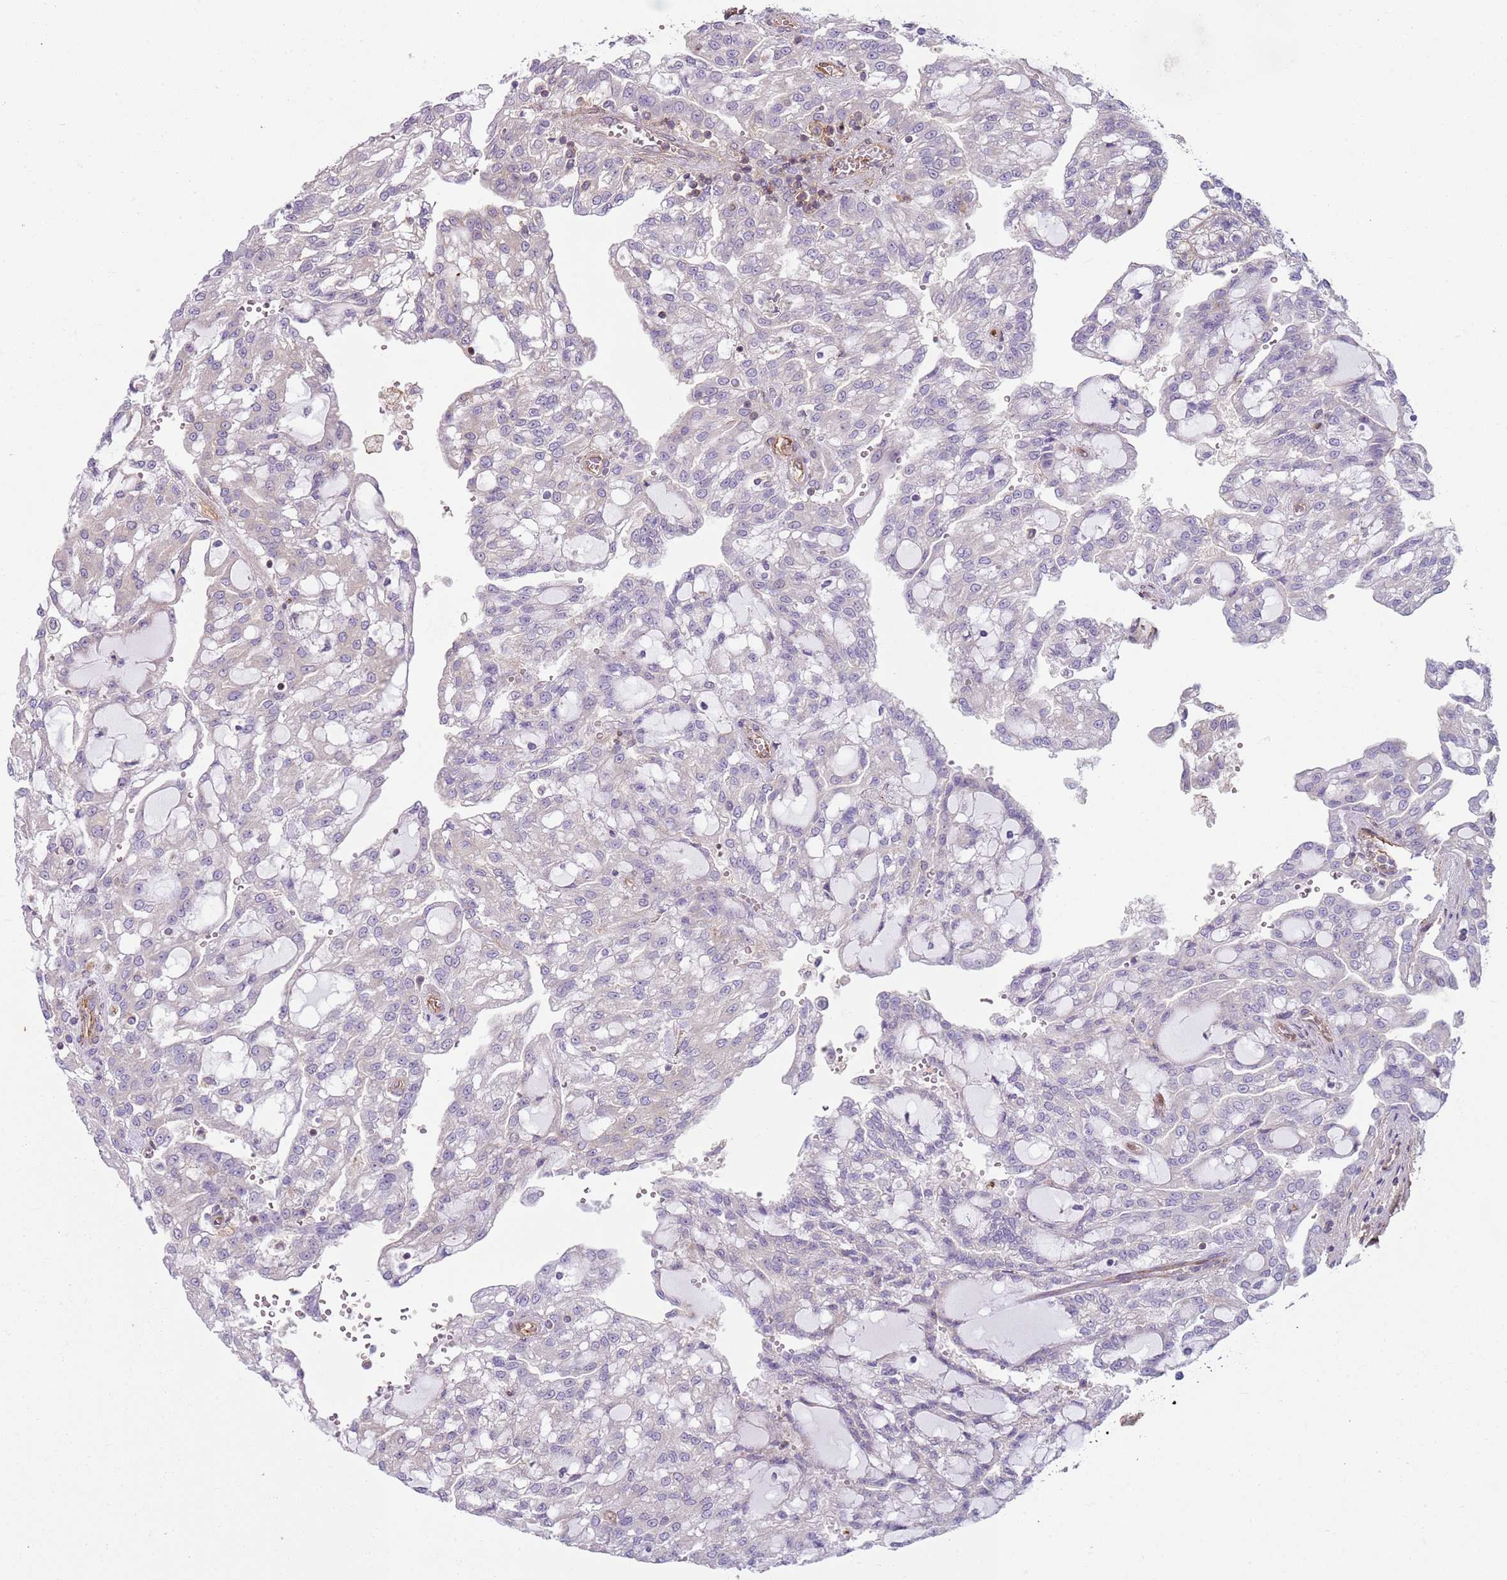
{"staining": {"intensity": "negative", "quantity": "none", "location": "none"}, "tissue": "renal cancer", "cell_type": "Tumor cells", "image_type": "cancer", "snomed": [{"axis": "morphology", "description": "Adenocarcinoma, NOS"}, {"axis": "topography", "description": "Kidney"}], "caption": "Tumor cells are negative for brown protein staining in renal cancer. (Brightfield microscopy of DAB IHC at high magnification).", "gene": "GNAI3", "patient": {"sex": "male", "age": 63}}